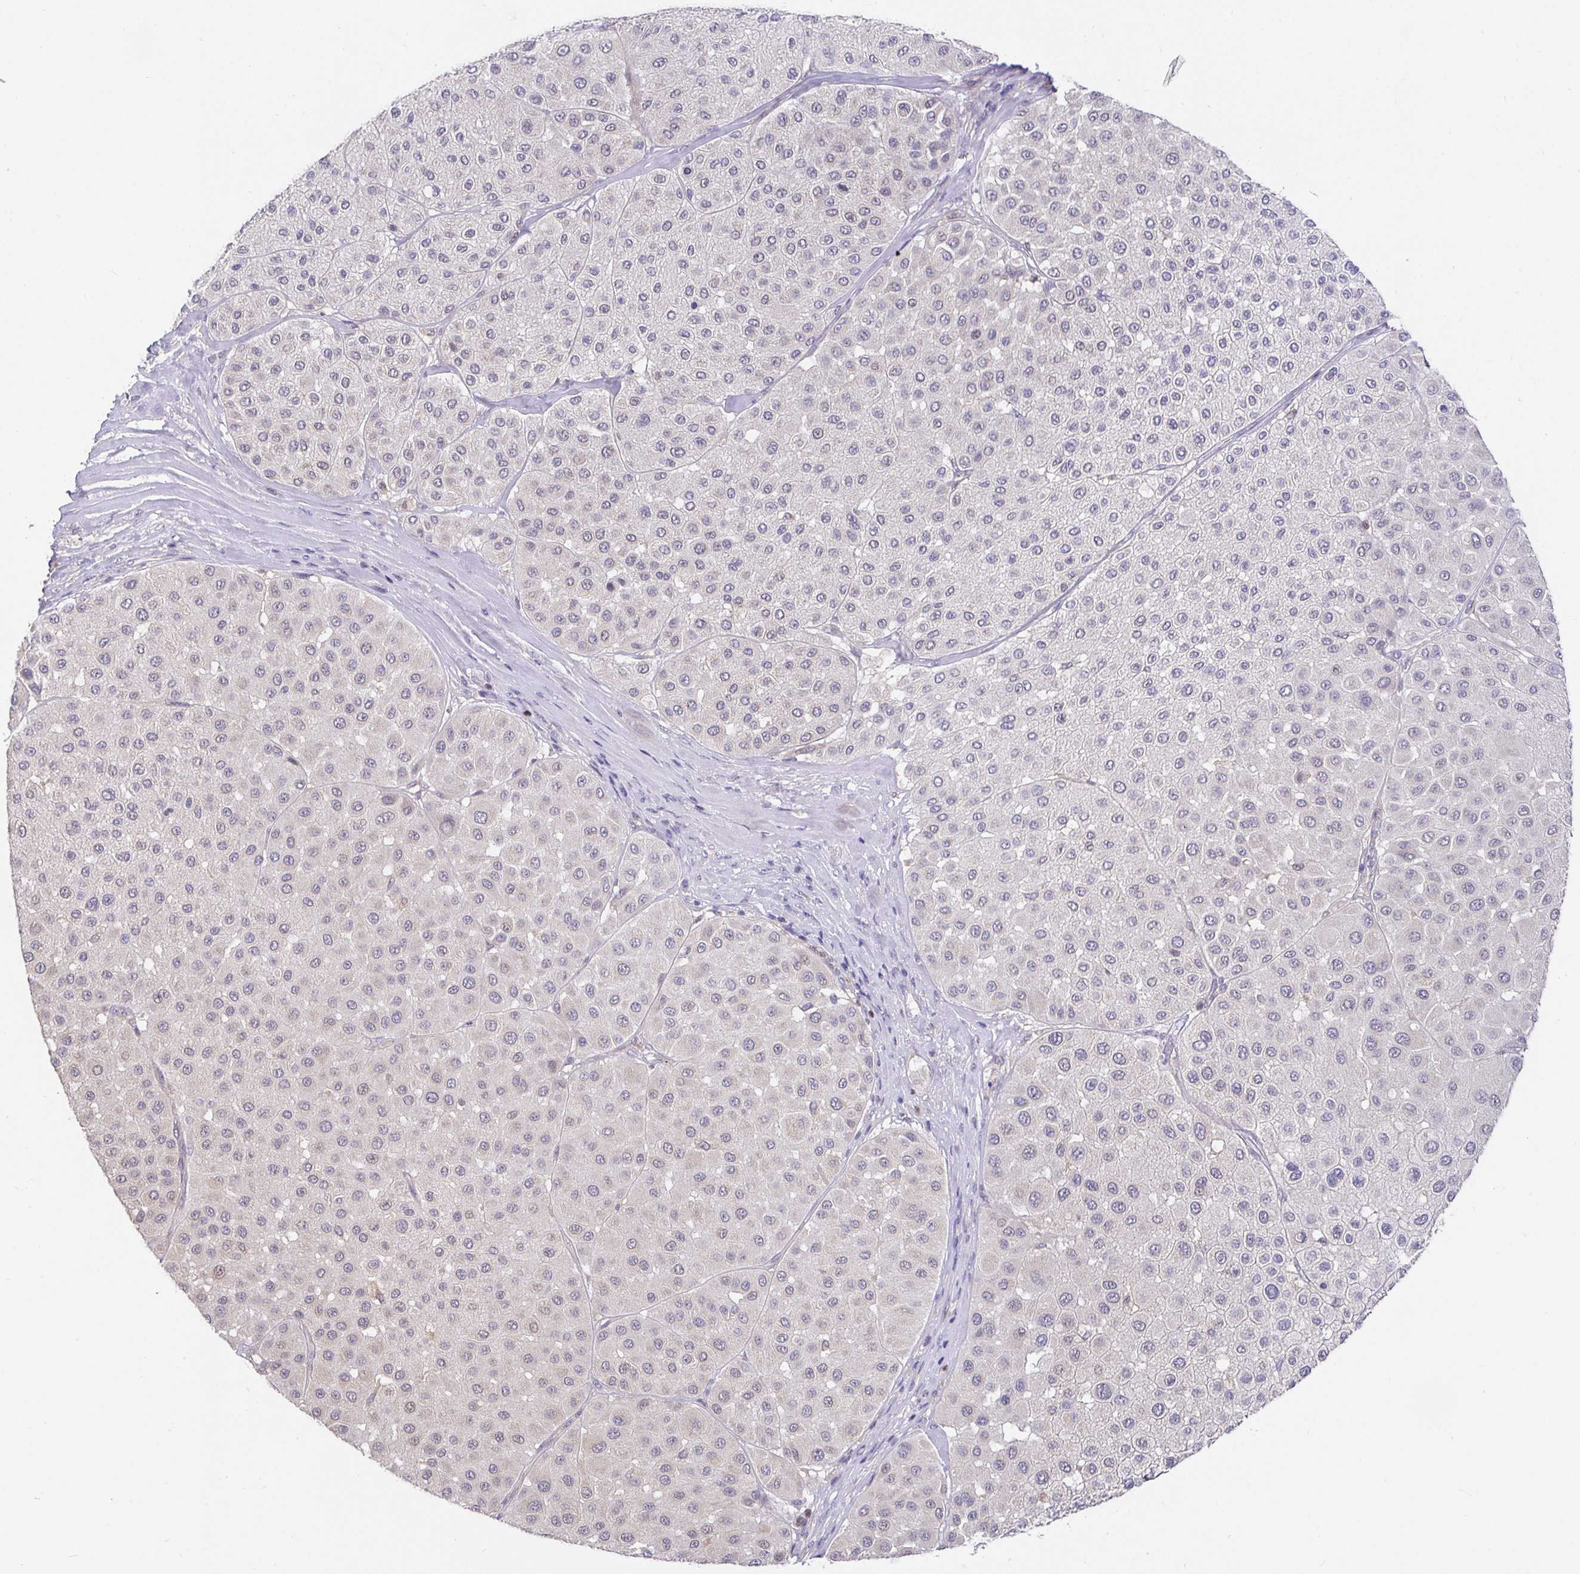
{"staining": {"intensity": "negative", "quantity": "none", "location": "none"}, "tissue": "melanoma", "cell_type": "Tumor cells", "image_type": "cancer", "snomed": [{"axis": "morphology", "description": "Malignant melanoma, Metastatic site"}, {"axis": "topography", "description": "Smooth muscle"}], "caption": "This is a photomicrograph of immunohistochemistry staining of melanoma, which shows no positivity in tumor cells. (Stains: DAB (3,3'-diaminobenzidine) IHC with hematoxylin counter stain, Microscopy: brightfield microscopy at high magnification).", "gene": "SATB1", "patient": {"sex": "male", "age": 41}}